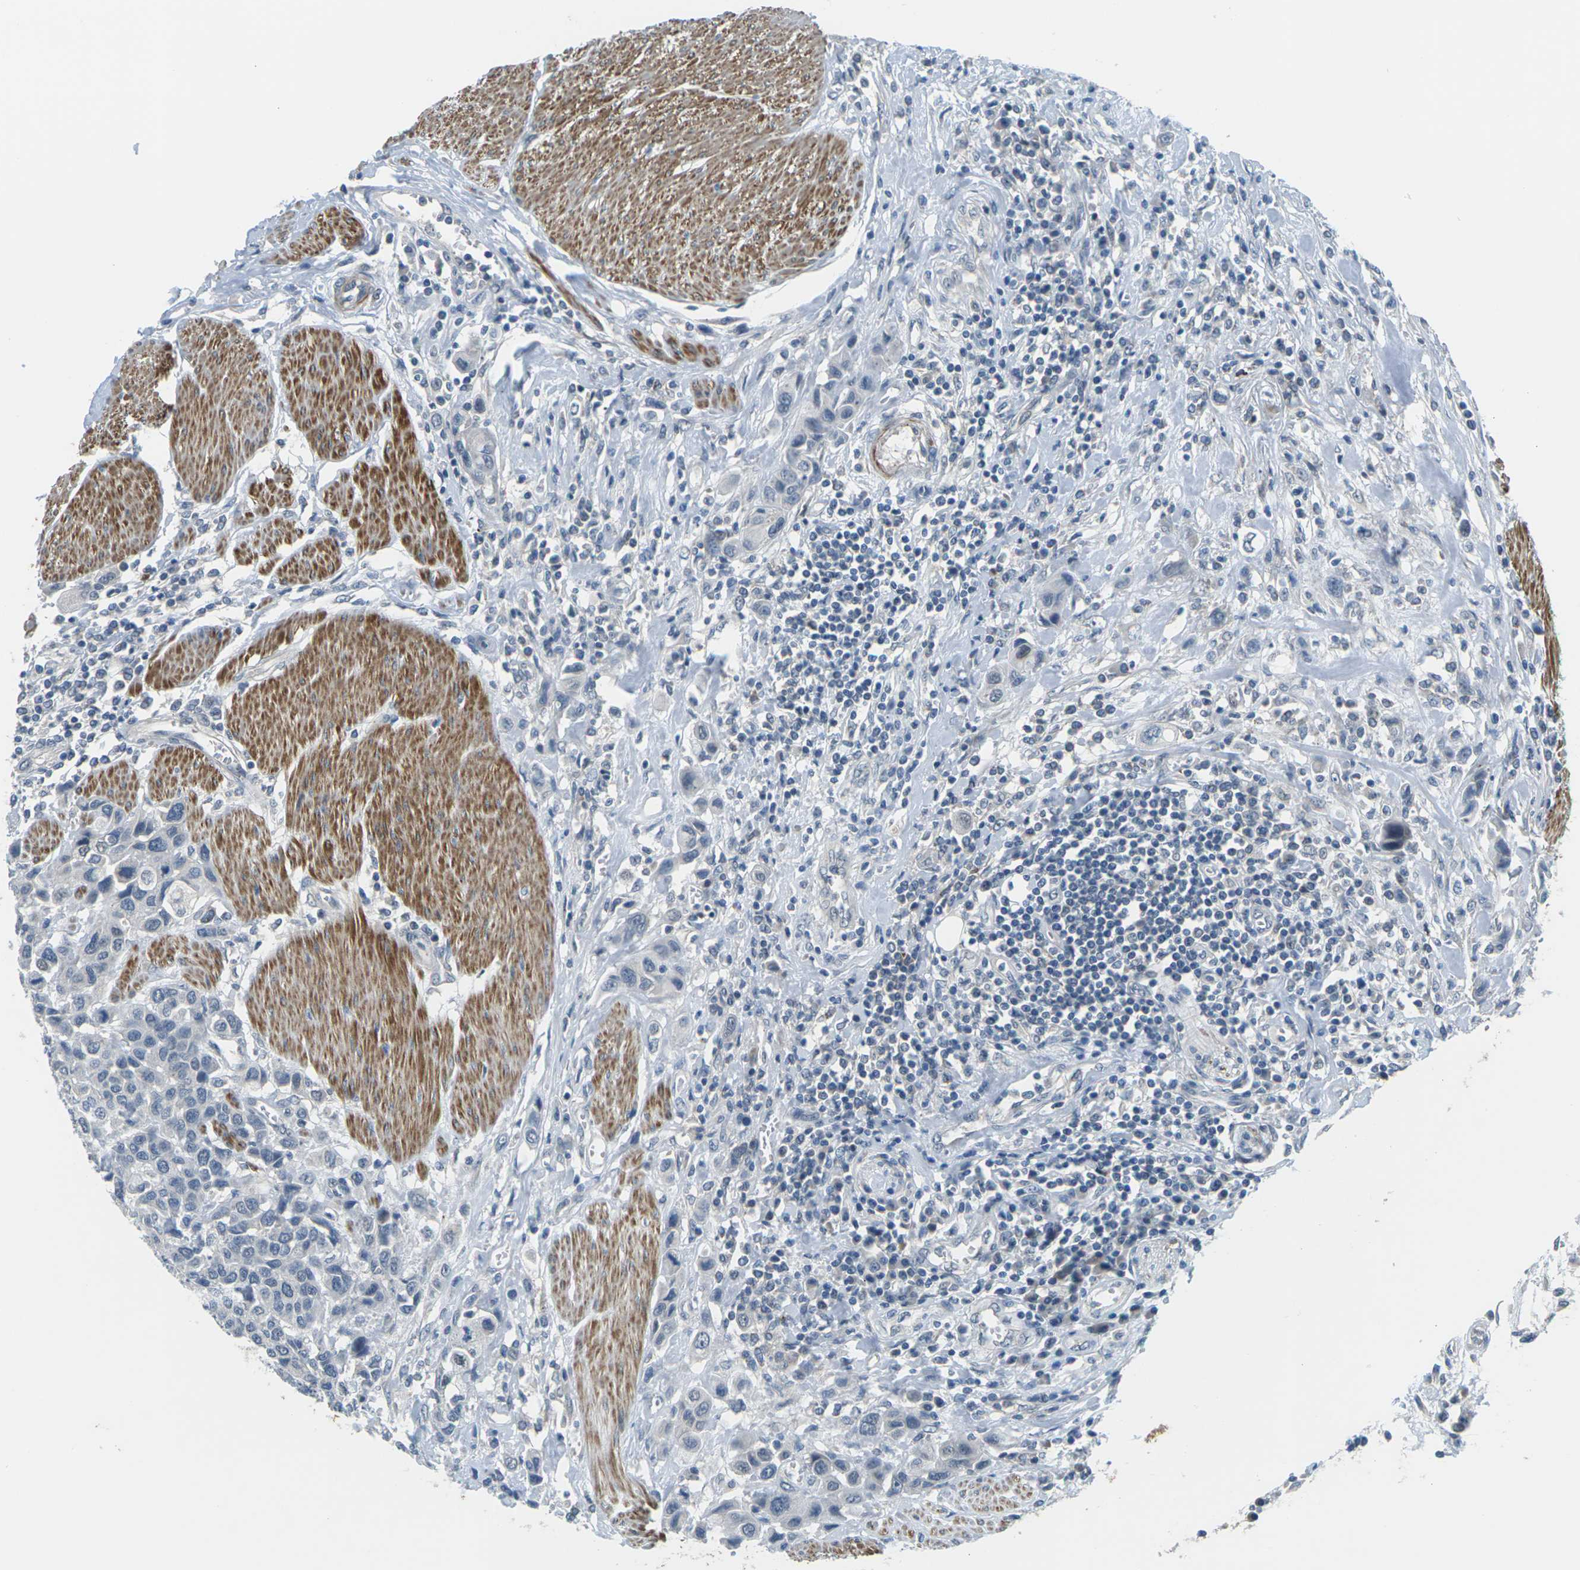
{"staining": {"intensity": "negative", "quantity": "none", "location": "none"}, "tissue": "urothelial cancer", "cell_type": "Tumor cells", "image_type": "cancer", "snomed": [{"axis": "morphology", "description": "Urothelial carcinoma, High grade"}, {"axis": "topography", "description": "Urinary bladder"}], "caption": "High-grade urothelial carcinoma was stained to show a protein in brown. There is no significant expression in tumor cells.", "gene": "SLC13A3", "patient": {"sex": "male", "age": 50}}